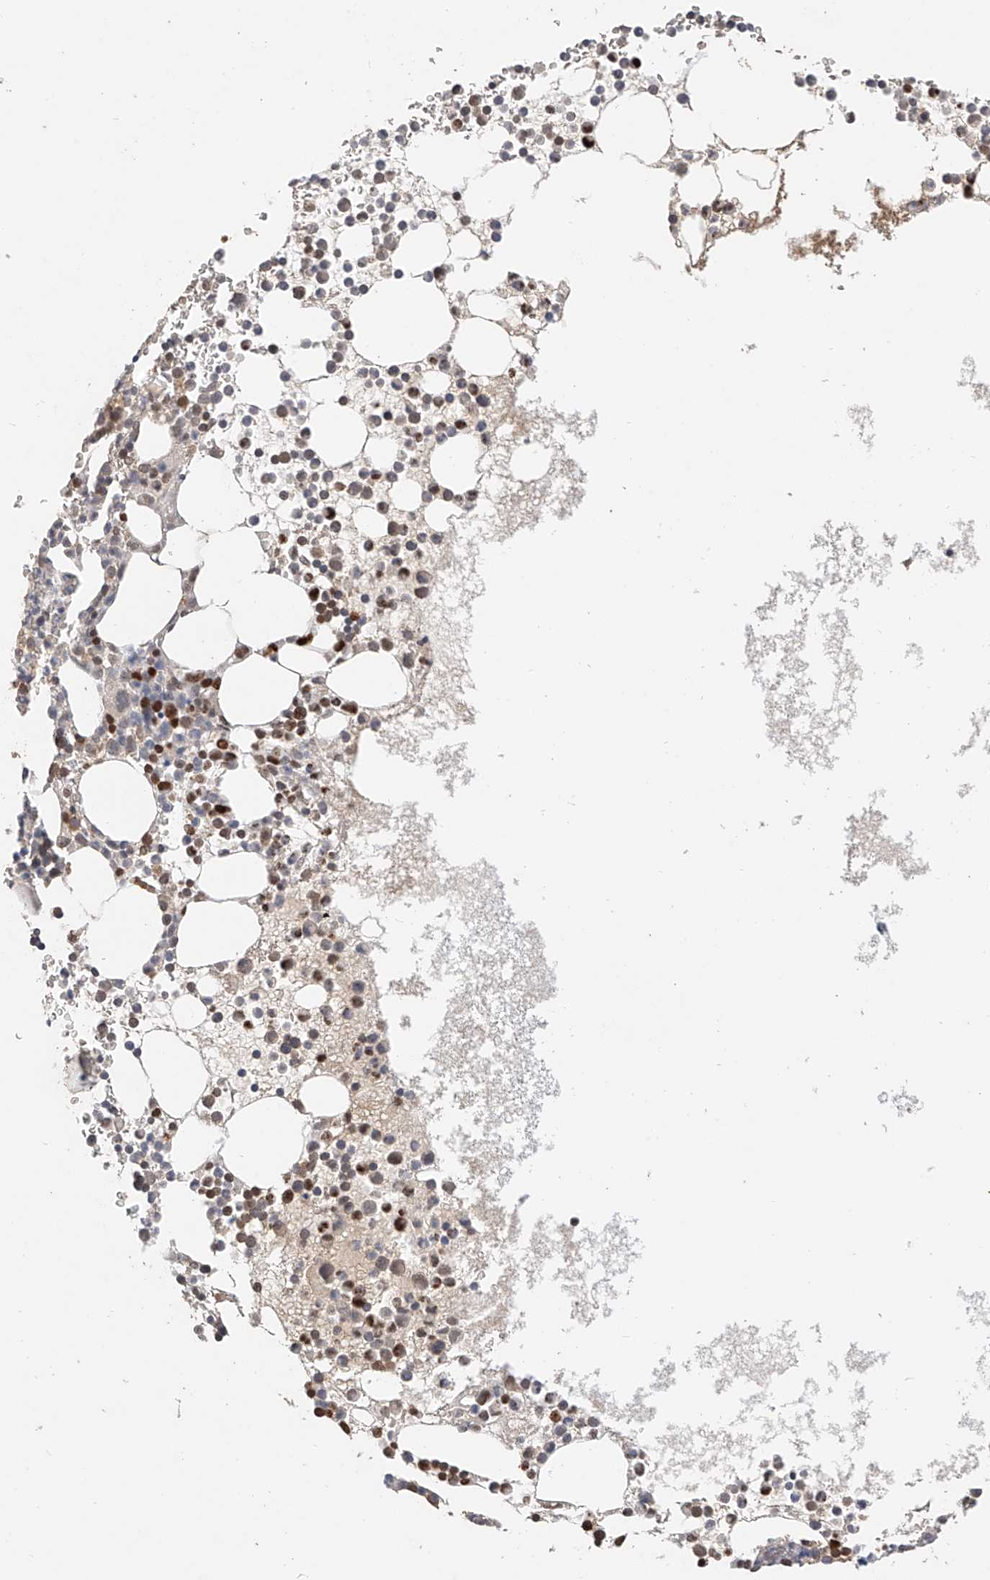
{"staining": {"intensity": "moderate", "quantity": "25%-75%", "location": "cytoplasmic/membranous"}, "tissue": "bone marrow", "cell_type": "Hematopoietic cells", "image_type": "normal", "snomed": [{"axis": "morphology", "description": "Normal tissue, NOS"}, {"axis": "topography", "description": "Bone marrow"}], "caption": "This is an image of IHC staining of benign bone marrow, which shows moderate positivity in the cytoplasmic/membranous of hematopoietic cells.", "gene": "IL22RA2", "patient": {"sex": "female", "age": 78}}